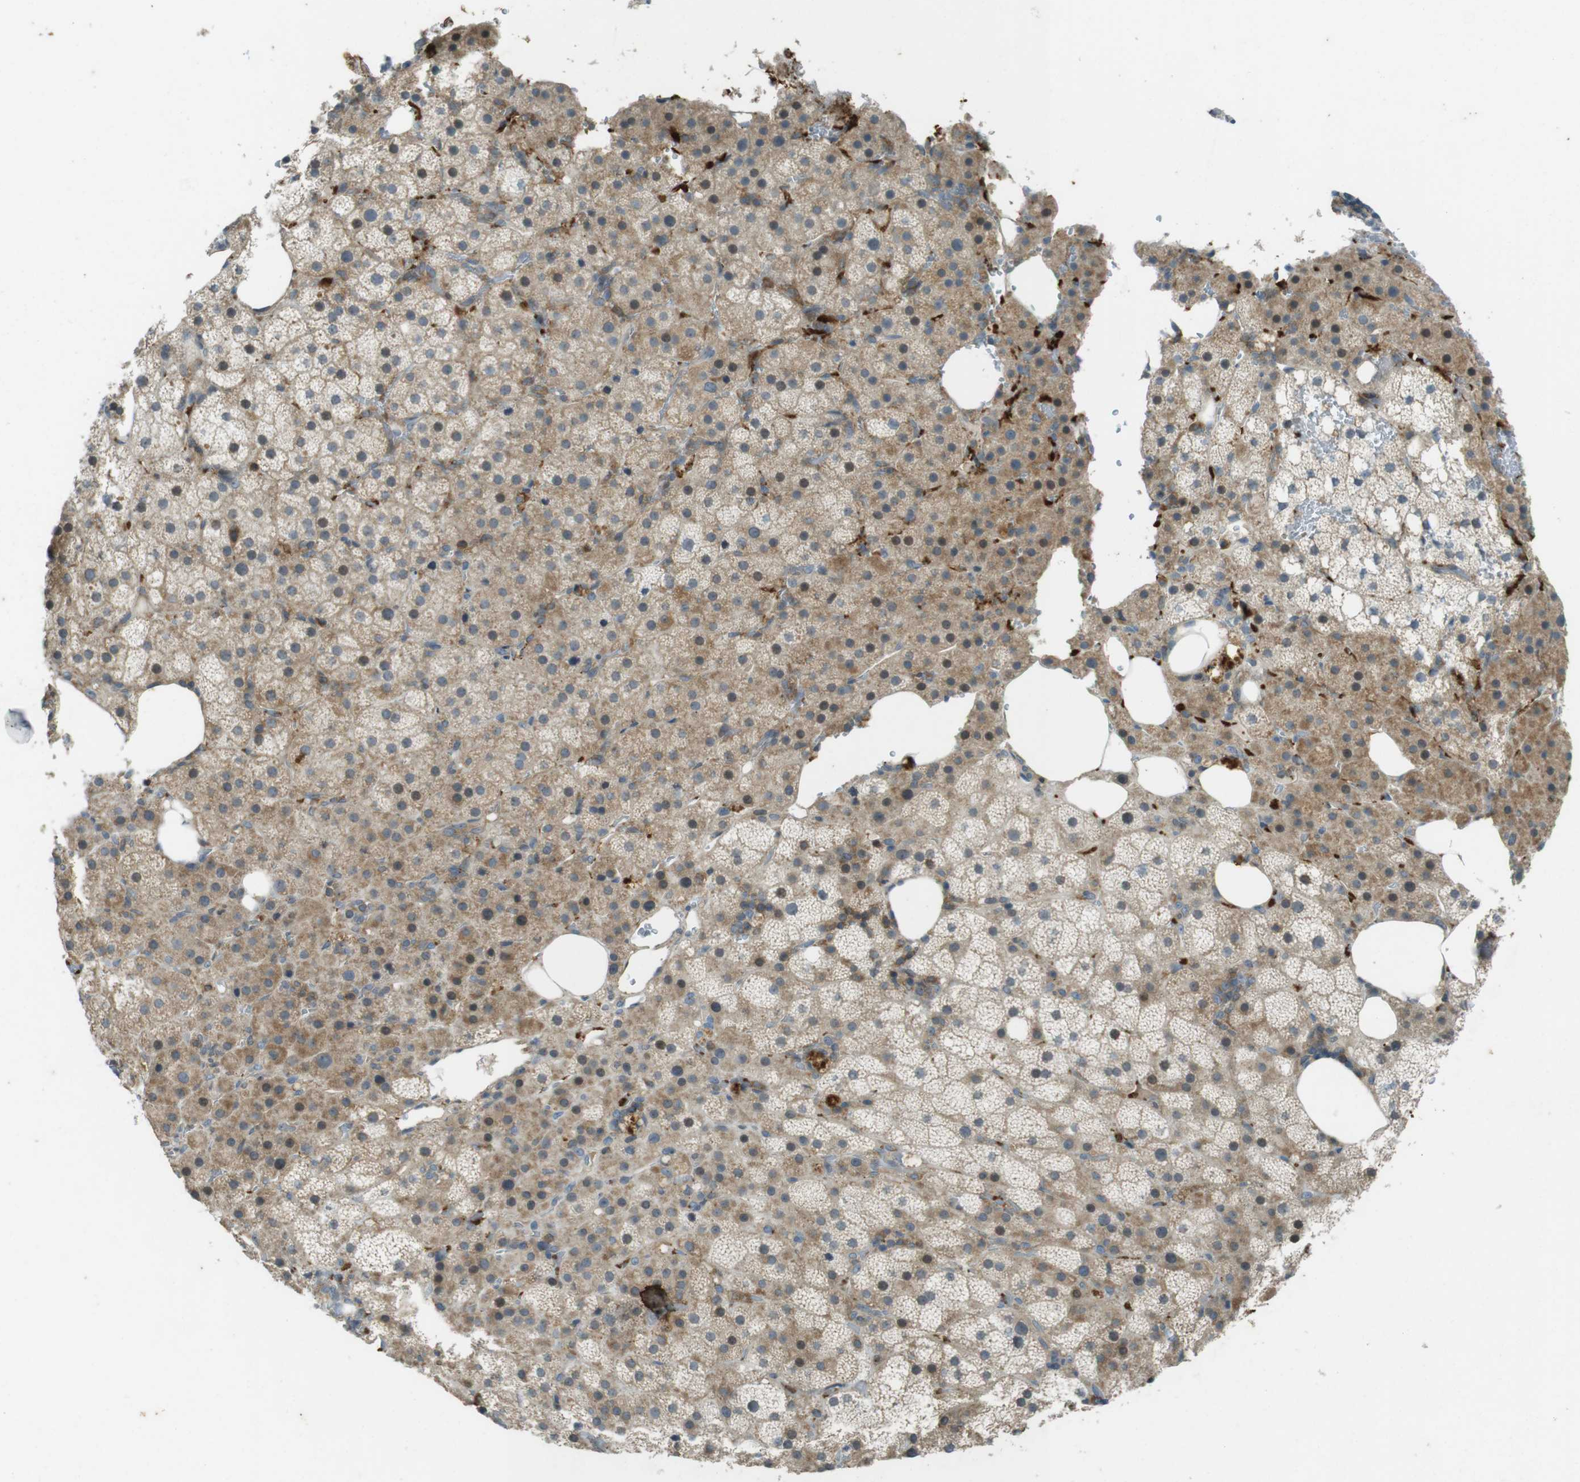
{"staining": {"intensity": "weak", "quantity": "25%-75%", "location": "cytoplasmic/membranous"}, "tissue": "adrenal gland", "cell_type": "Glandular cells", "image_type": "normal", "snomed": [{"axis": "morphology", "description": "Normal tissue, NOS"}, {"axis": "topography", "description": "Adrenal gland"}], "caption": "Glandular cells demonstrate low levels of weak cytoplasmic/membranous positivity in about 25%-75% of cells in unremarkable human adrenal gland. (IHC, brightfield microscopy, high magnification).", "gene": "ZYX", "patient": {"sex": "female", "age": 59}}